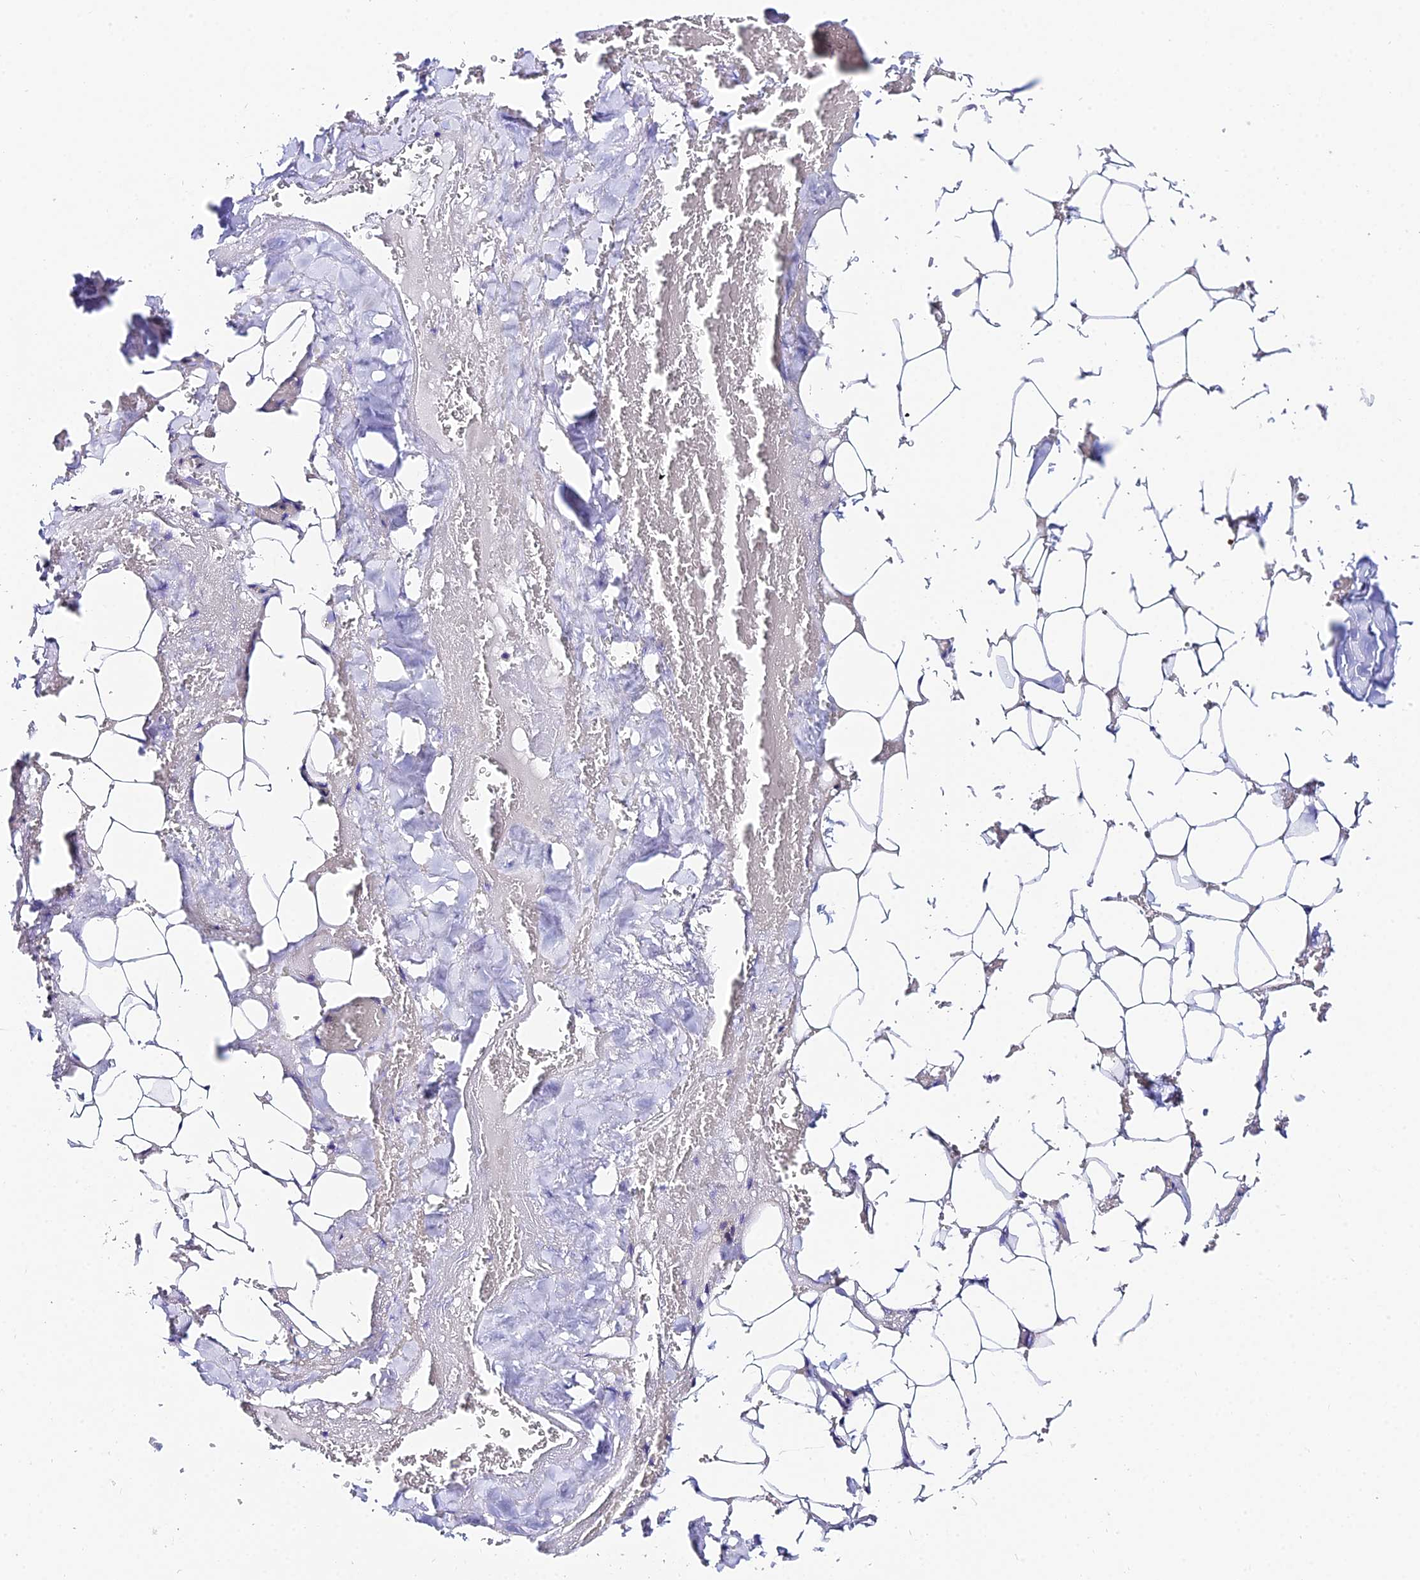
{"staining": {"intensity": "negative", "quantity": "none", "location": "none"}, "tissue": "adipose tissue", "cell_type": "Adipocytes", "image_type": "normal", "snomed": [{"axis": "morphology", "description": "Normal tissue, NOS"}, {"axis": "topography", "description": "Peripheral nerve tissue"}], "caption": "Human adipose tissue stained for a protein using immunohistochemistry (IHC) exhibits no positivity in adipocytes.", "gene": "CEP41", "patient": {"sex": "male", "age": 70}}